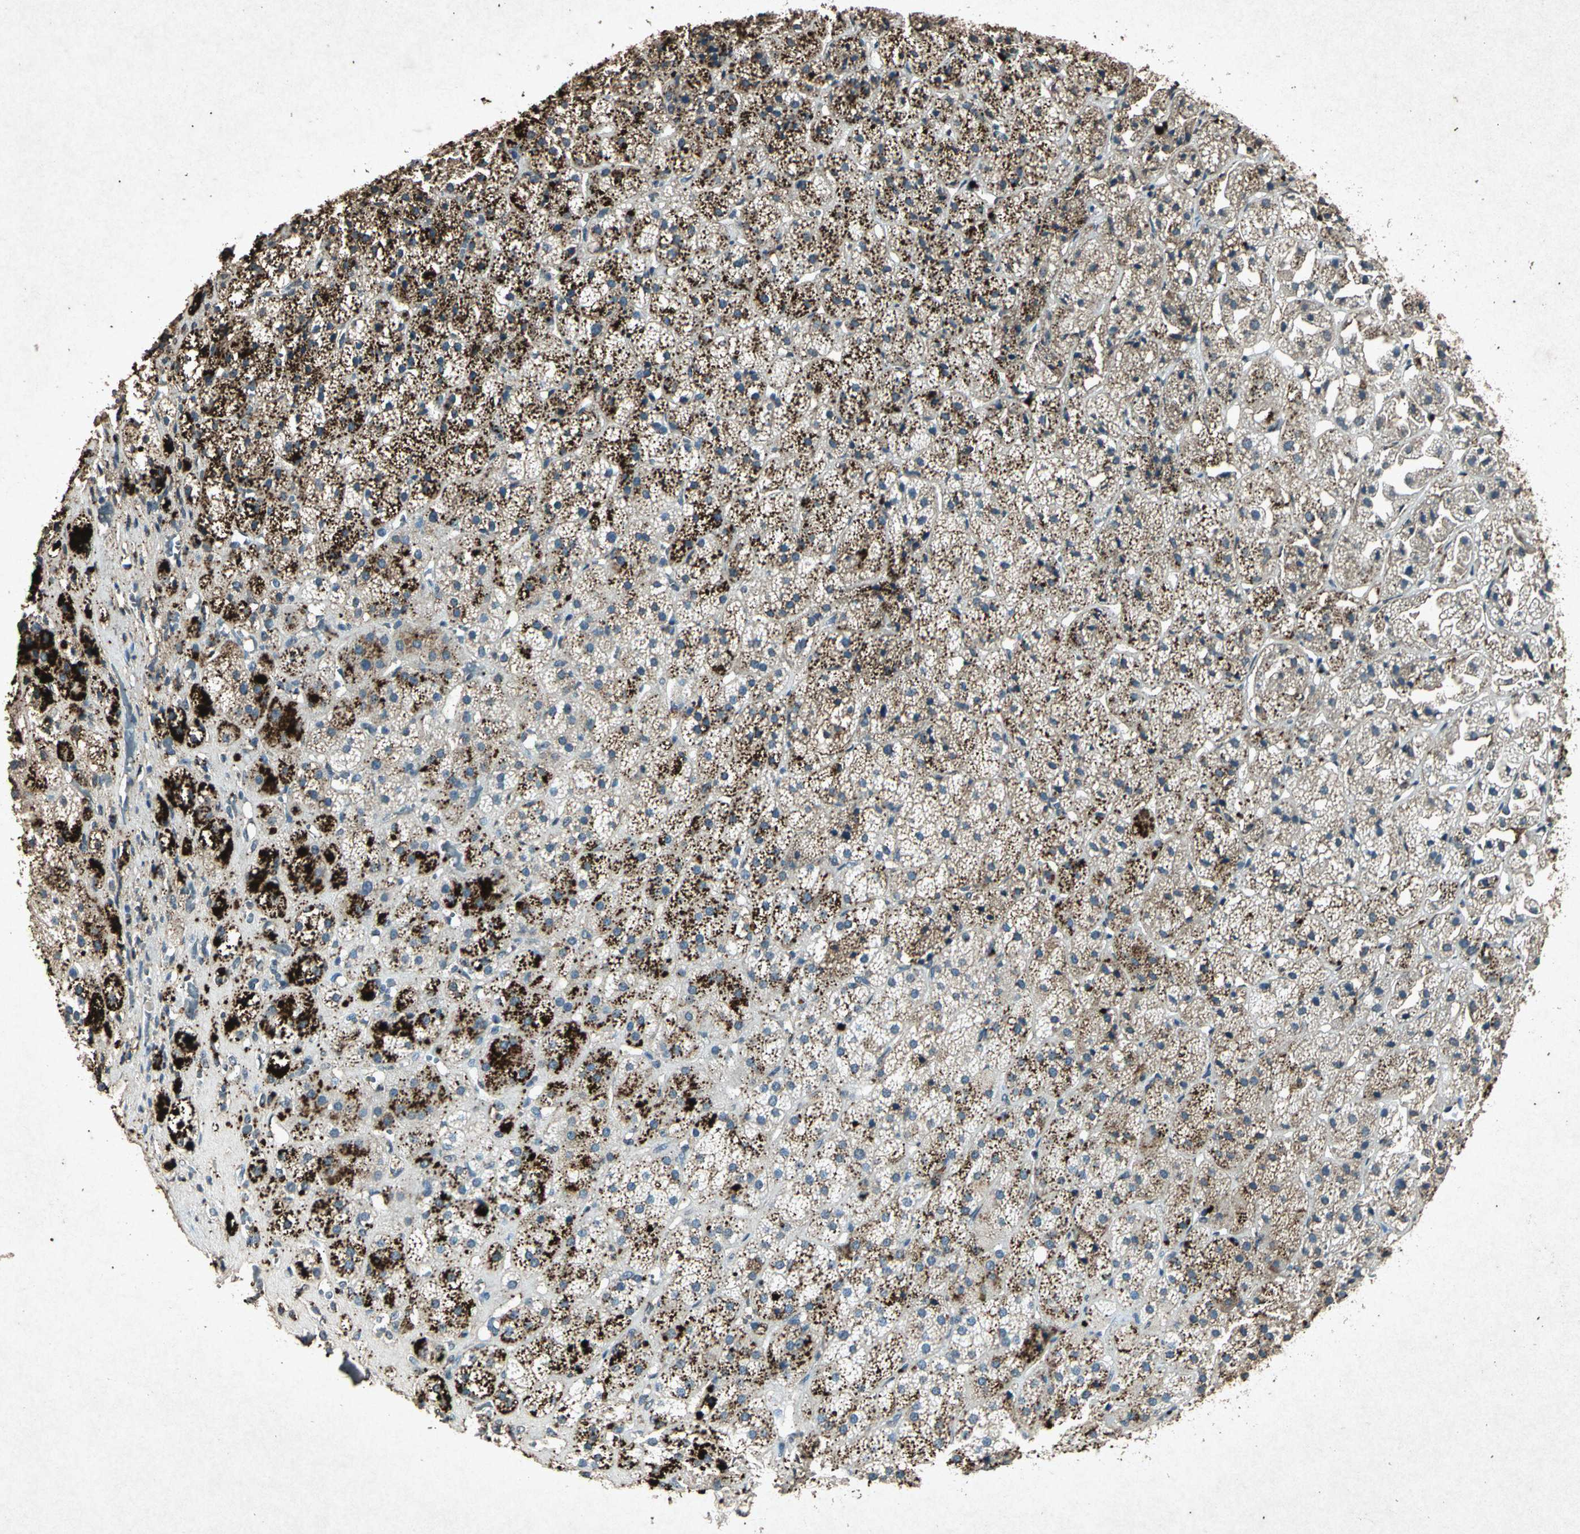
{"staining": {"intensity": "weak", "quantity": "<25%", "location": "cytoplasmic/membranous"}, "tissue": "adrenal gland", "cell_type": "Glandular cells", "image_type": "normal", "snomed": [{"axis": "morphology", "description": "Normal tissue, NOS"}, {"axis": "topography", "description": "Adrenal gland"}], "caption": "This is a image of immunohistochemistry staining of benign adrenal gland, which shows no expression in glandular cells. (Stains: DAB (3,3'-diaminobenzidine) immunohistochemistry (IHC) with hematoxylin counter stain, Microscopy: brightfield microscopy at high magnification).", "gene": "PSEN1", "patient": {"sex": "female", "age": 71}}